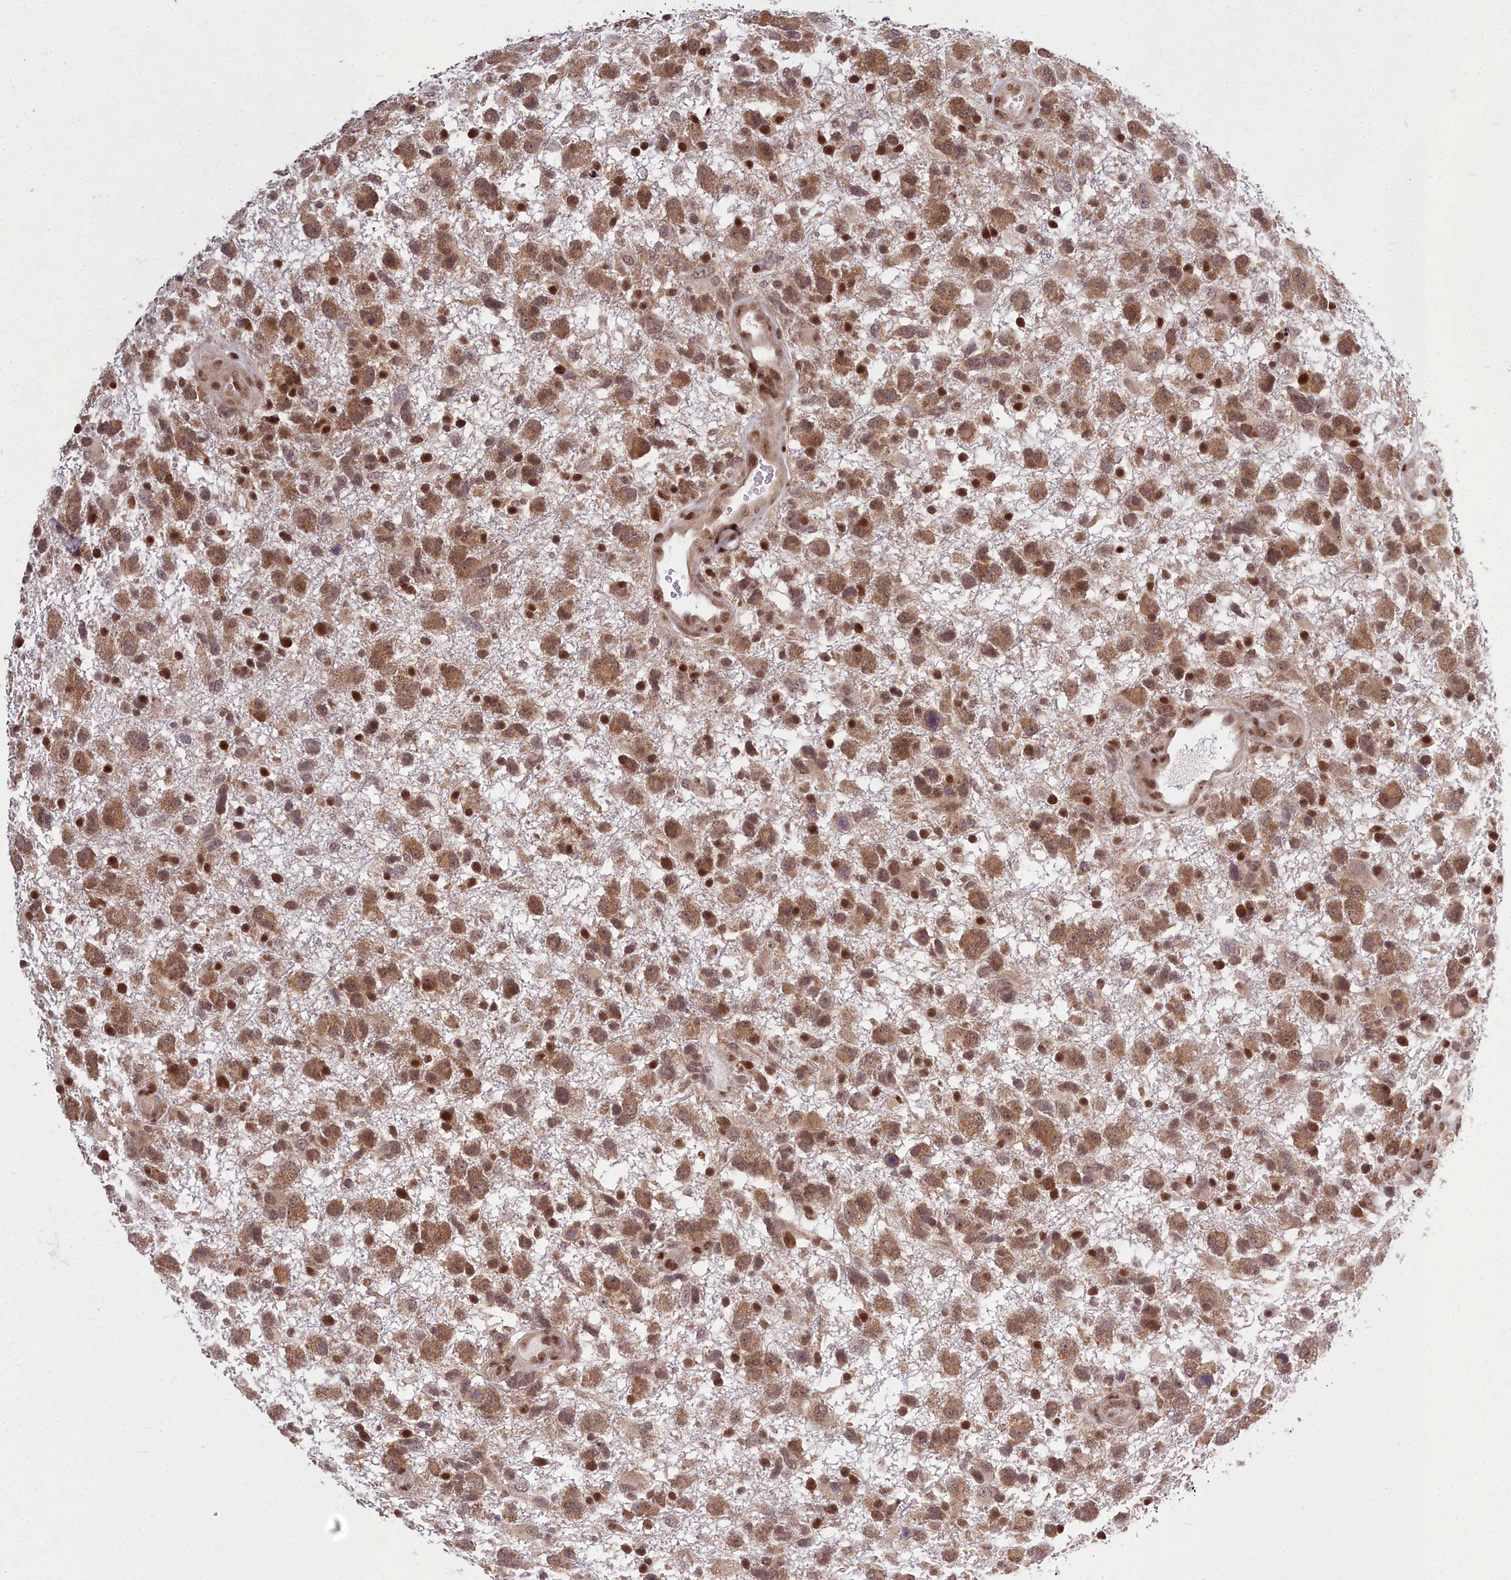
{"staining": {"intensity": "moderate", "quantity": ">75%", "location": "cytoplasmic/membranous,nuclear"}, "tissue": "glioma", "cell_type": "Tumor cells", "image_type": "cancer", "snomed": [{"axis": "morphology", "description": "Glioma, malignant, High grade"}, {"axis": "topography", "description": "Brain"}], "caption": "Malignant glioma (high-grade) stained with a brown dye shows moderate cytoplasmic/membranous and nuclear positive positivity in about >75% of tumor cells.", "gene": "GMEB1", "patient": {"sex": "male", "age": 61}}